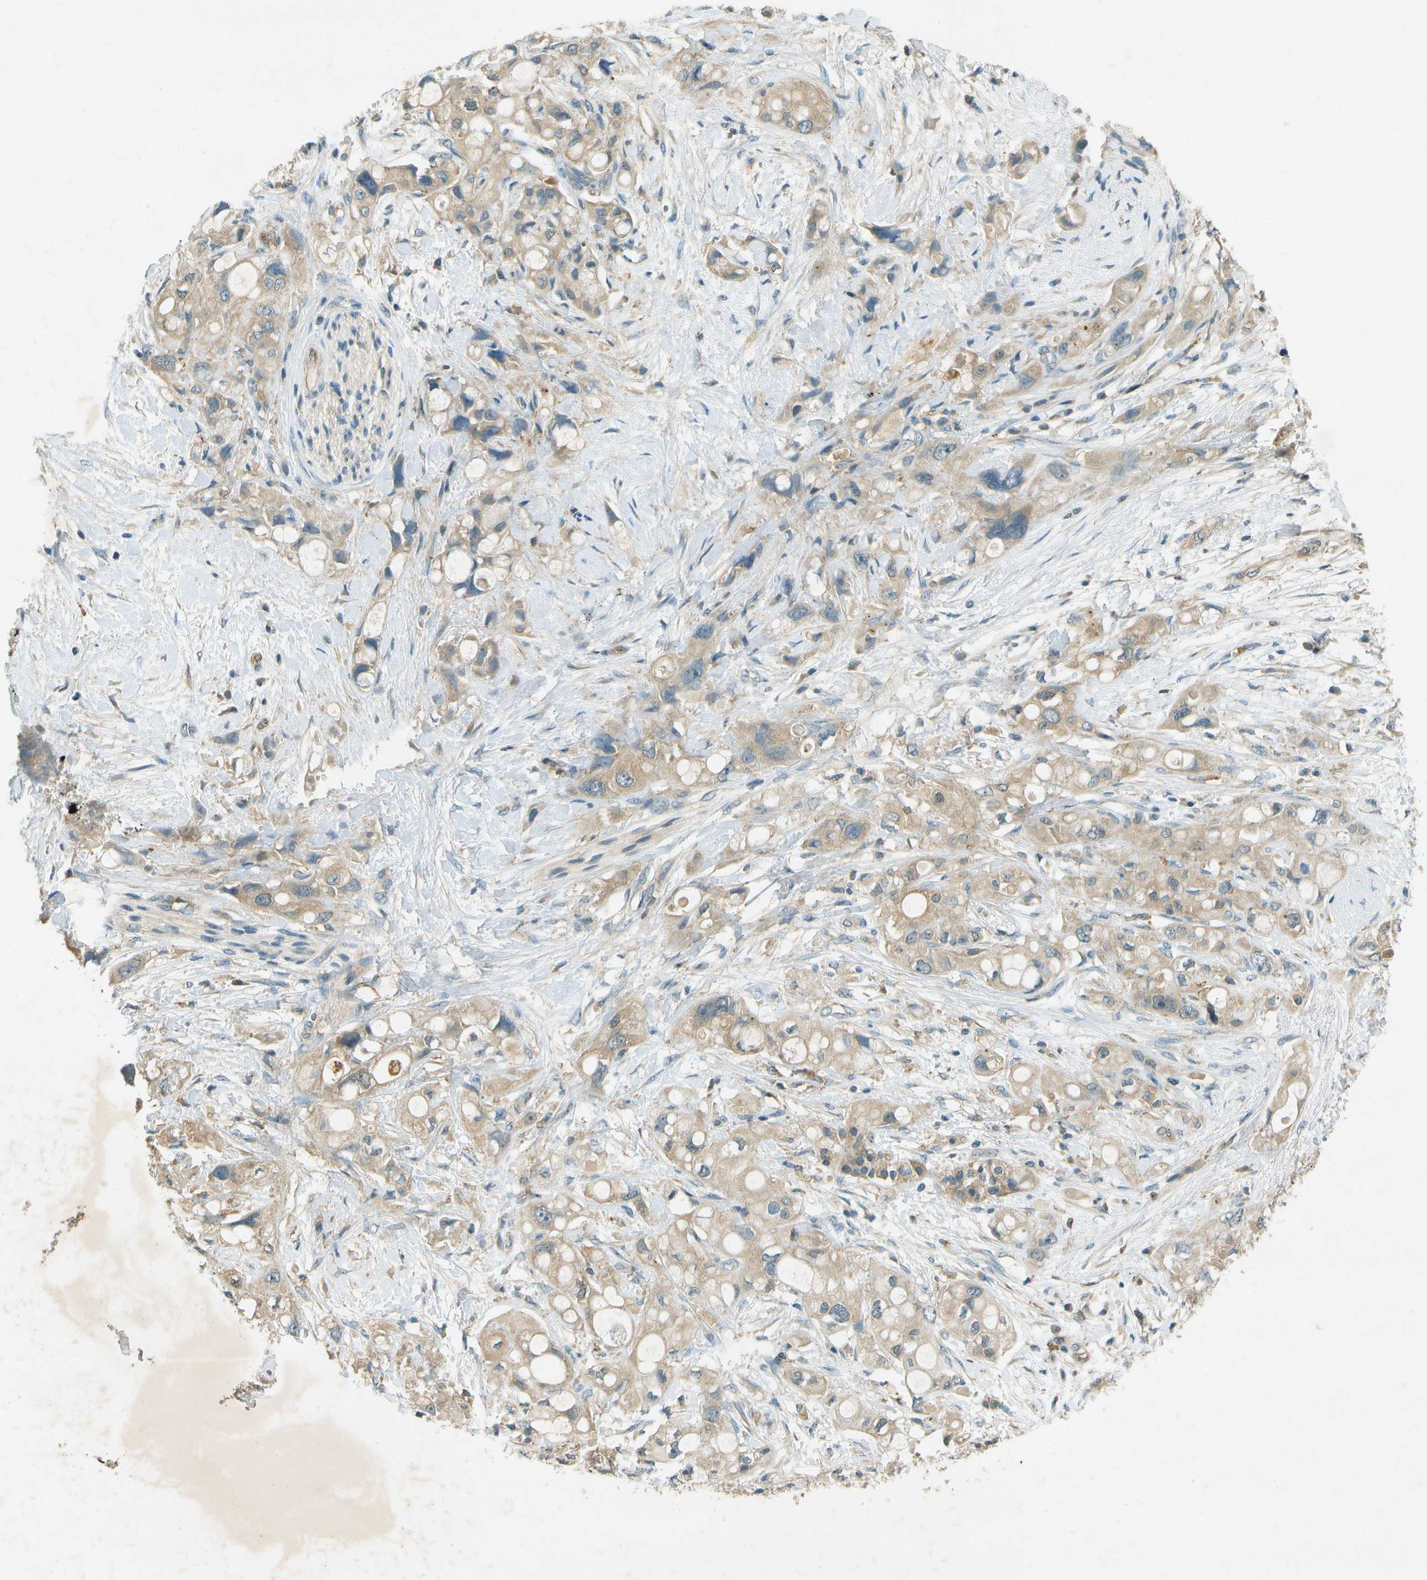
{"staining": {"intensity": "weak", "quantity": ">75%", "location": "cytoplasmic/membranous"}, "tissue": "pancreatic cancer", "cell_type": "Tumor cells", "image_type": "cancer", "snomed": [{"axis": "morphology", "description": "Adenocarcinoma, NOS"}, {"axis": "topography", "description": "Pancreas"}], "caption": "Protein staining by immunohistochemistry (IHC) reveals weak cytoplasmic/membranous positivity in approximately >75% of tumor cells in pancreatic cancer (adenocarcinoma).", "gene": "NUDT4", "patient": {"sex": "female", "age": 56}}